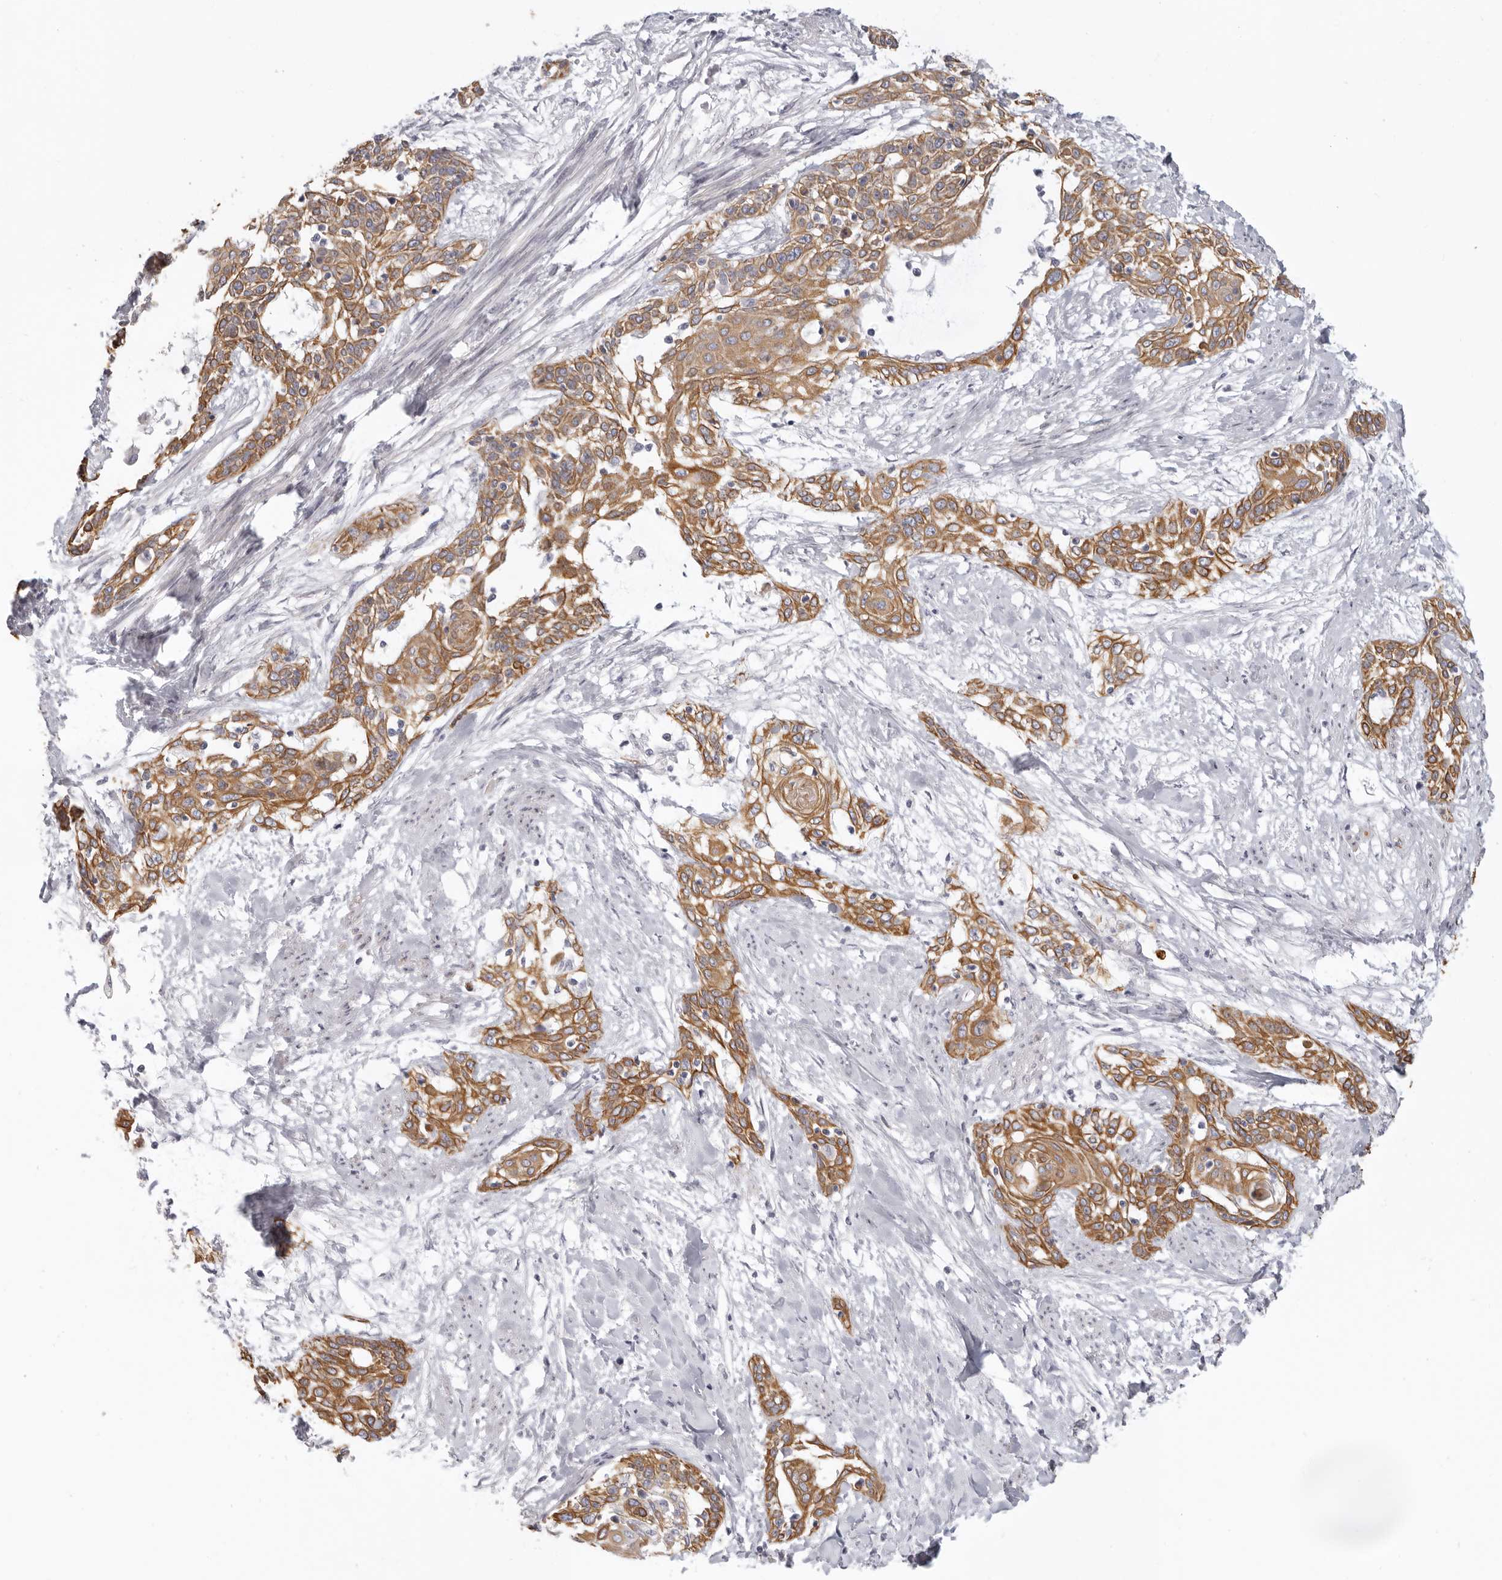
{"staining": {"intensity": "moderate", "quantity": ">75%", "location": "cytoplasmic/membranous"}, "tissue": "cervical cancer", "cell_type": "Tumor cells", "image_type": "cancer", "snomed": [{"axis": "morphology", "description": "Squamous cell carcinoma, NOS"}, {"axis": "topography", "description": "Cervix"}], "caption": "A high-resolution histopathology image shows immunohistochemistry staining of squamous cell carcinoma (cervical), which reveals moderate cytoplasmic/membranous expression in about >75% of tumor cells. (IHC, brightfield microscopy, high magnification).", "gene": "RXFP1", "patient": {"sex": "female", "age": 57}}